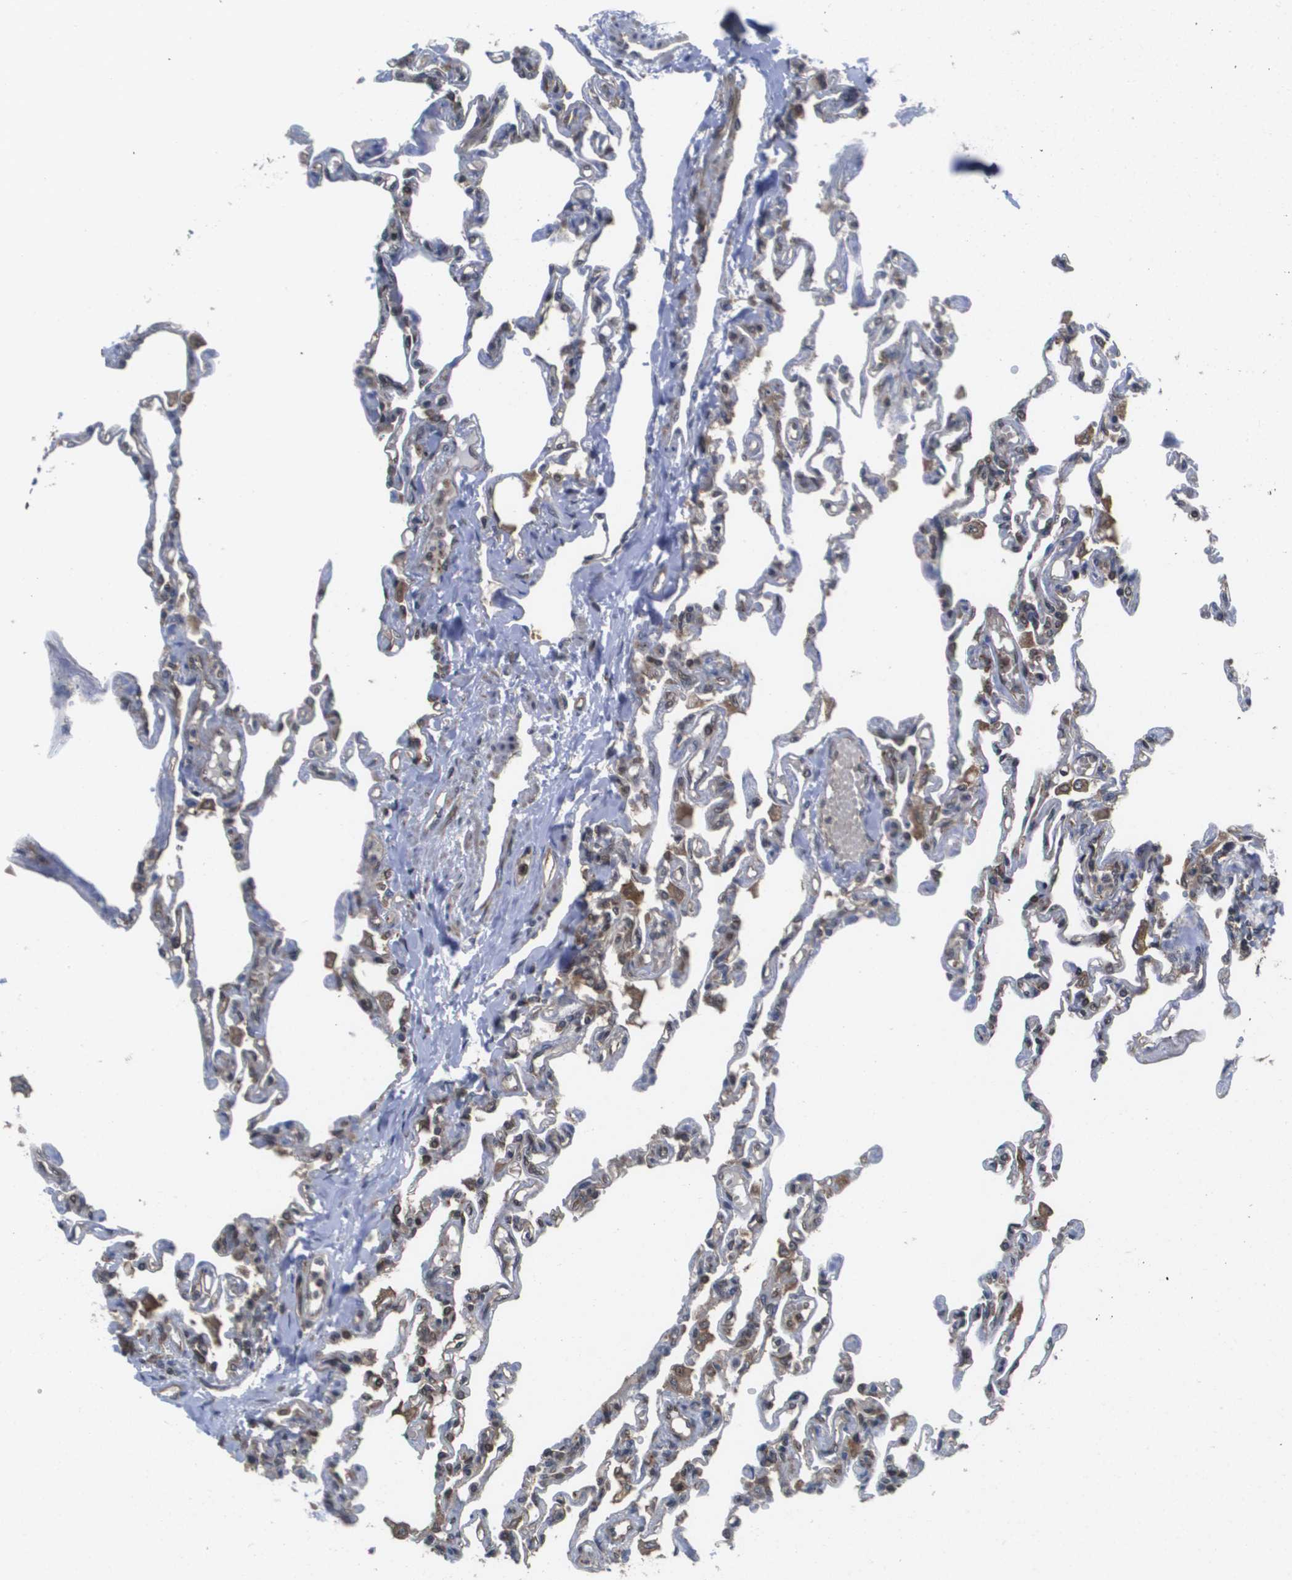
{"staining": {"intensity": "moderate", "quantity": "<25%", "location": "cytoplasmic/membranous"}, "tissue": "lung", "cell_type": "Alveolar cells", "image_type": "normal", "snomed": [{"axis": "morphology", "description": "Normal tissue, NOS"}, {"axis": "topography", "description": "Lung"}], "caption": "Protein staining of unremarkable lung reveals moderate cytoplasmic/membranous staining in approximately <25% of alveolar cells.", "gene": "RBM38", "patient": {"sex": "male", "age": 21}}